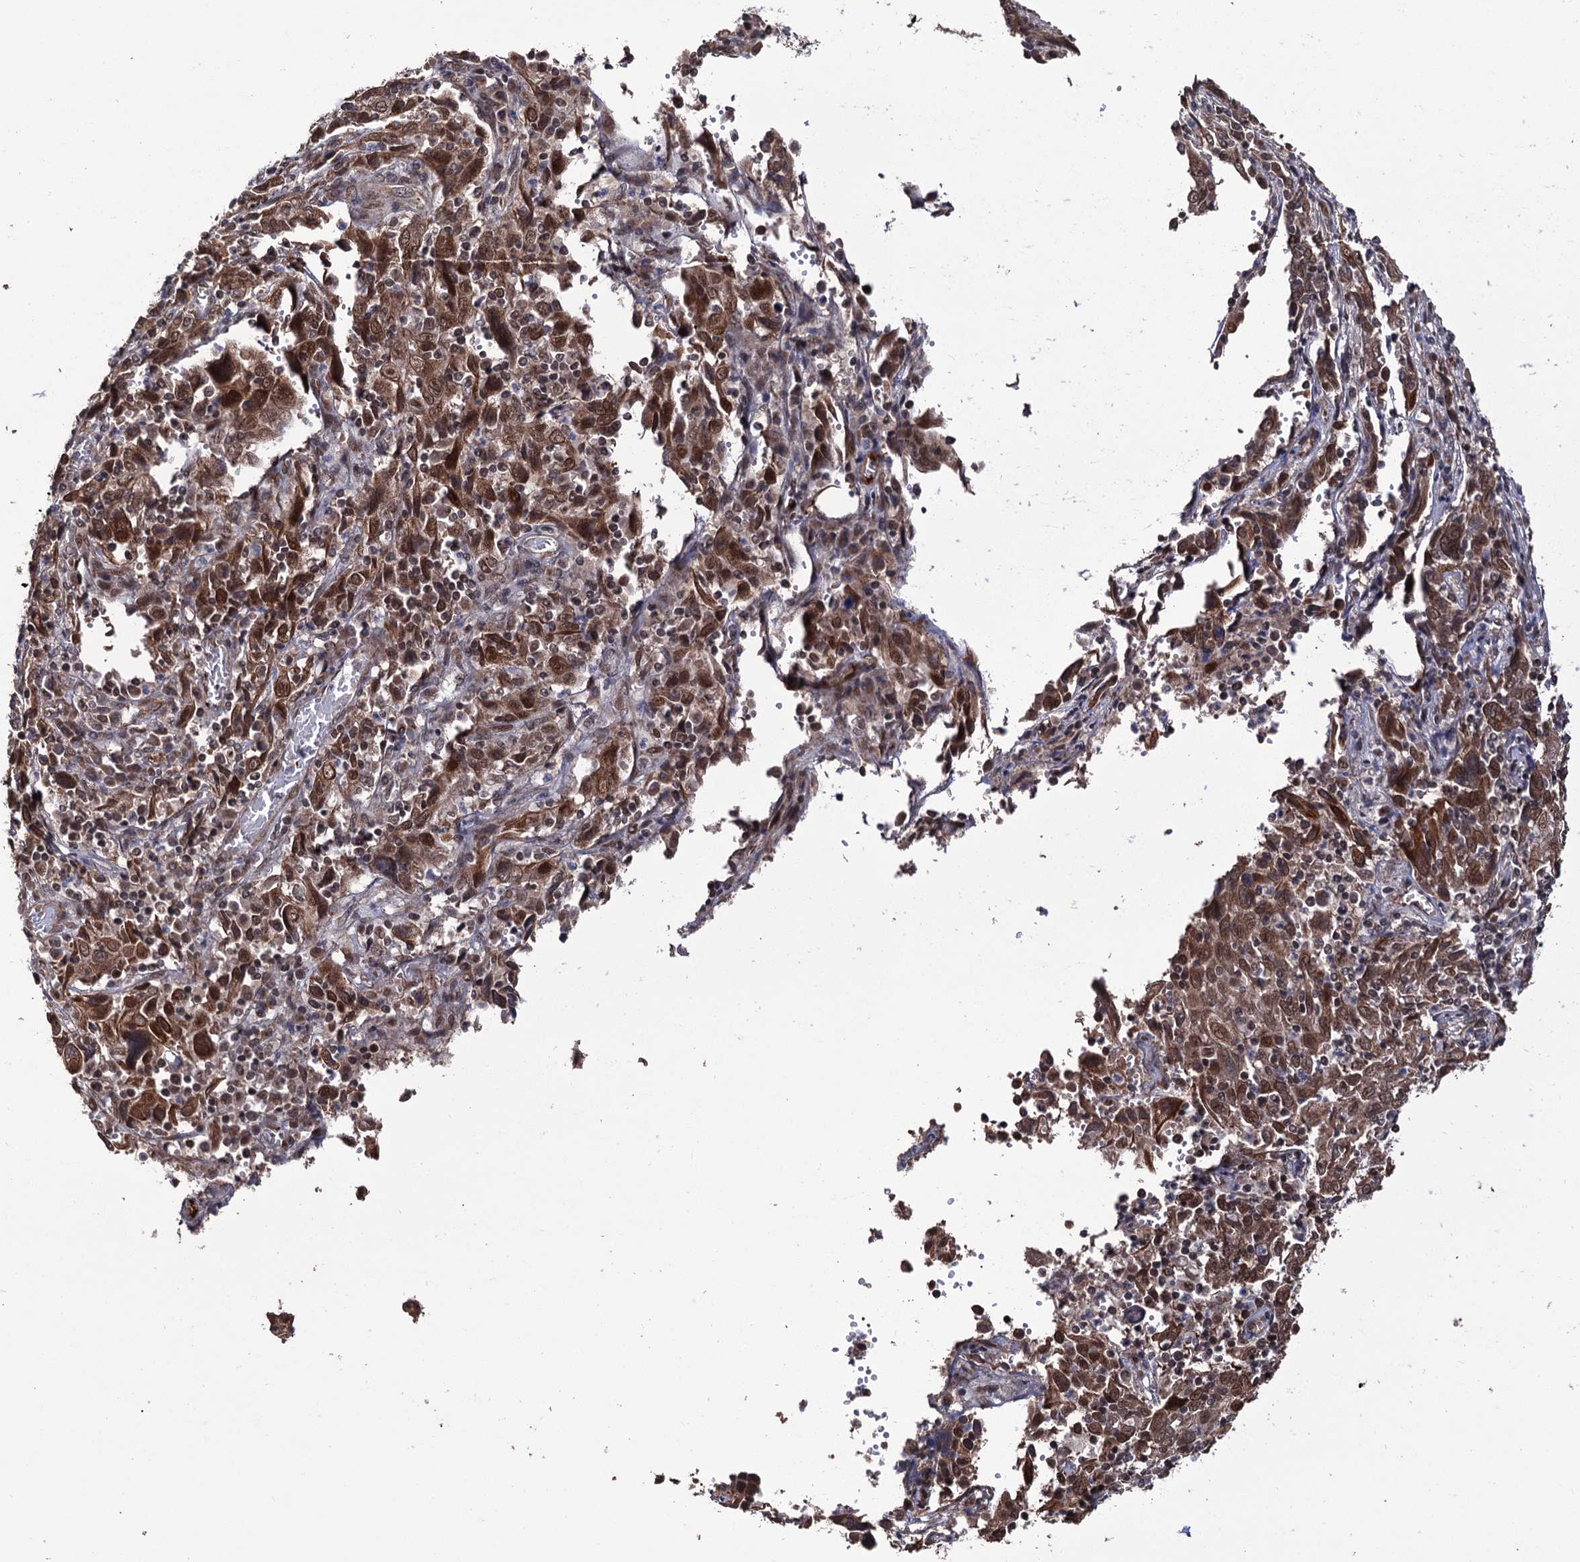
{"staining": {"intensity": "moderate", "quantity": ">75%", "location": "cytoplasmic/membranous,nuclear"}, "tissue": "cervical cancer", "cell_type": "Tumor cells", "image_type": "cancer", "snomed": [{"axis": "morphology", "description": "Squamous cell carcinoma, NOS"}, {"axis": "topography", "description": "Cervix"}], "caption": "About >75% of tumor cells in squamous cell carcinoma (cervical) display moderate cytoplasmic/membranous and nuclear protein expression as visualized by brown immunohistochemical staining.", "gene": "LRRC63", "patient": {"sex": "female", "age": 46}}